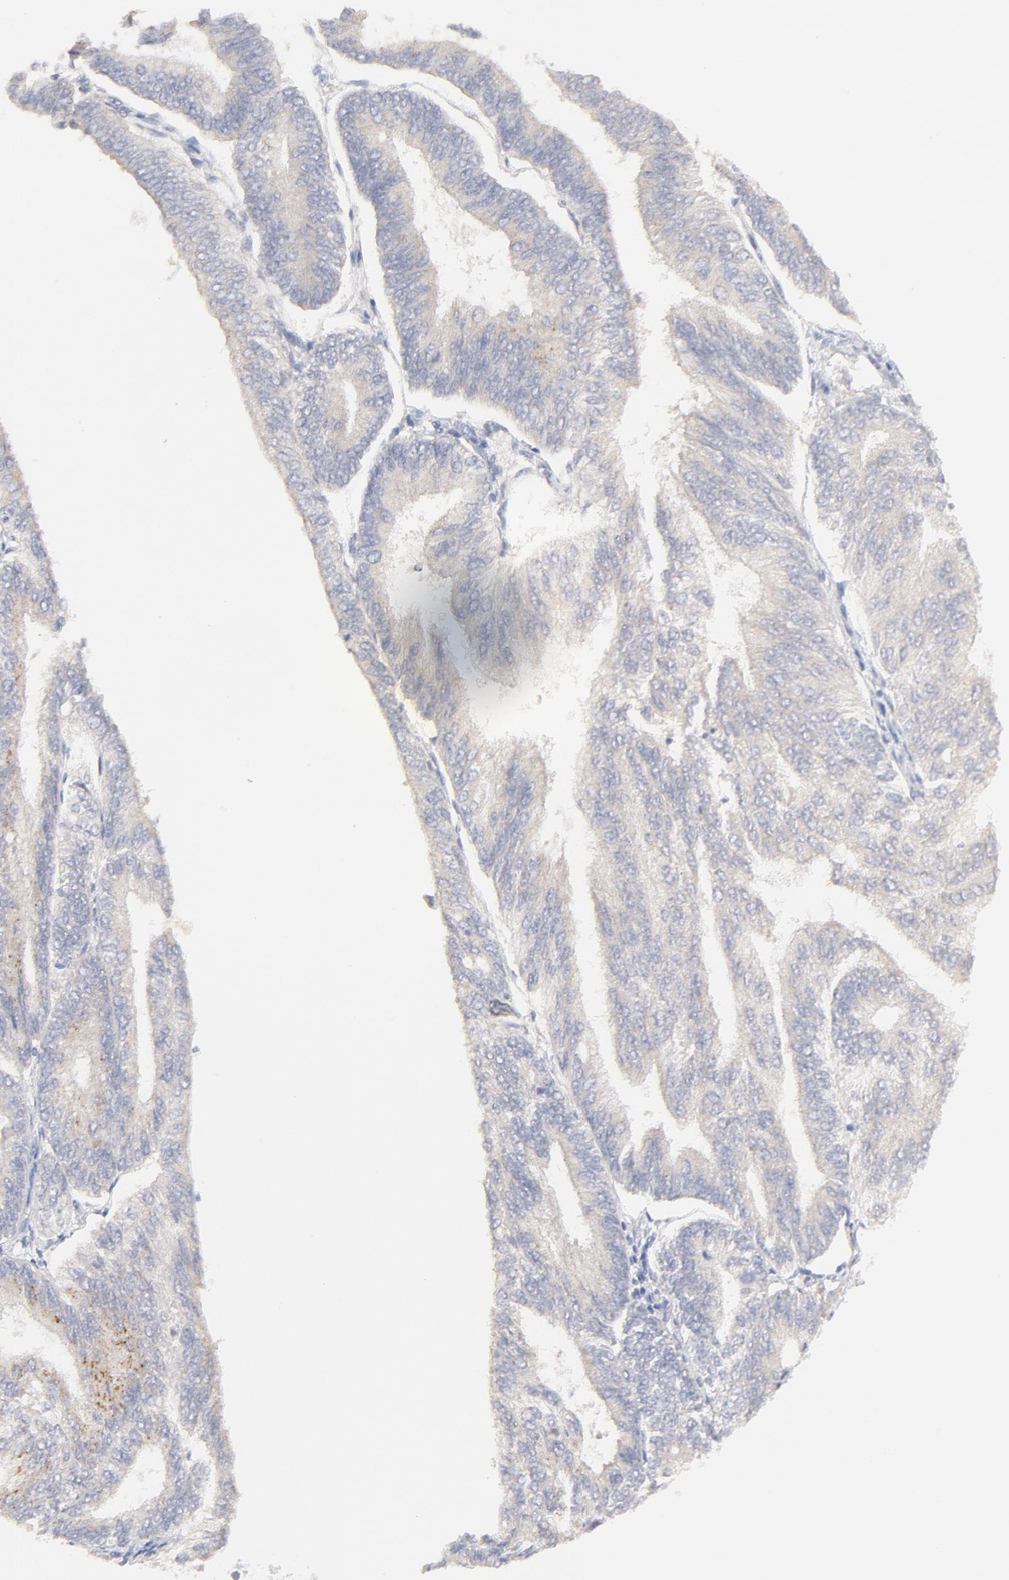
{"staining": {"intensity": "weak", "quantity": "25%-75%", "location": "cytoplasmic/membranous"}, "tissue": "endometrial cancer", "cell_type": "Tumor cells", "image_type": "cancer", "snomed": [{"axis": "morphology", "description": "Adenocarcinoma, NOS"}, {"axis": "topography", "description": "Endometrium"}], "caption": "This is an image of IHC staining of endometrial cancer (adenocarcinoma), which shows weak expression in the cytoplasmic/membranous of tumor cells.", "gene": "NKX2-2", "patient": {"sex": "female", "age": 55}}